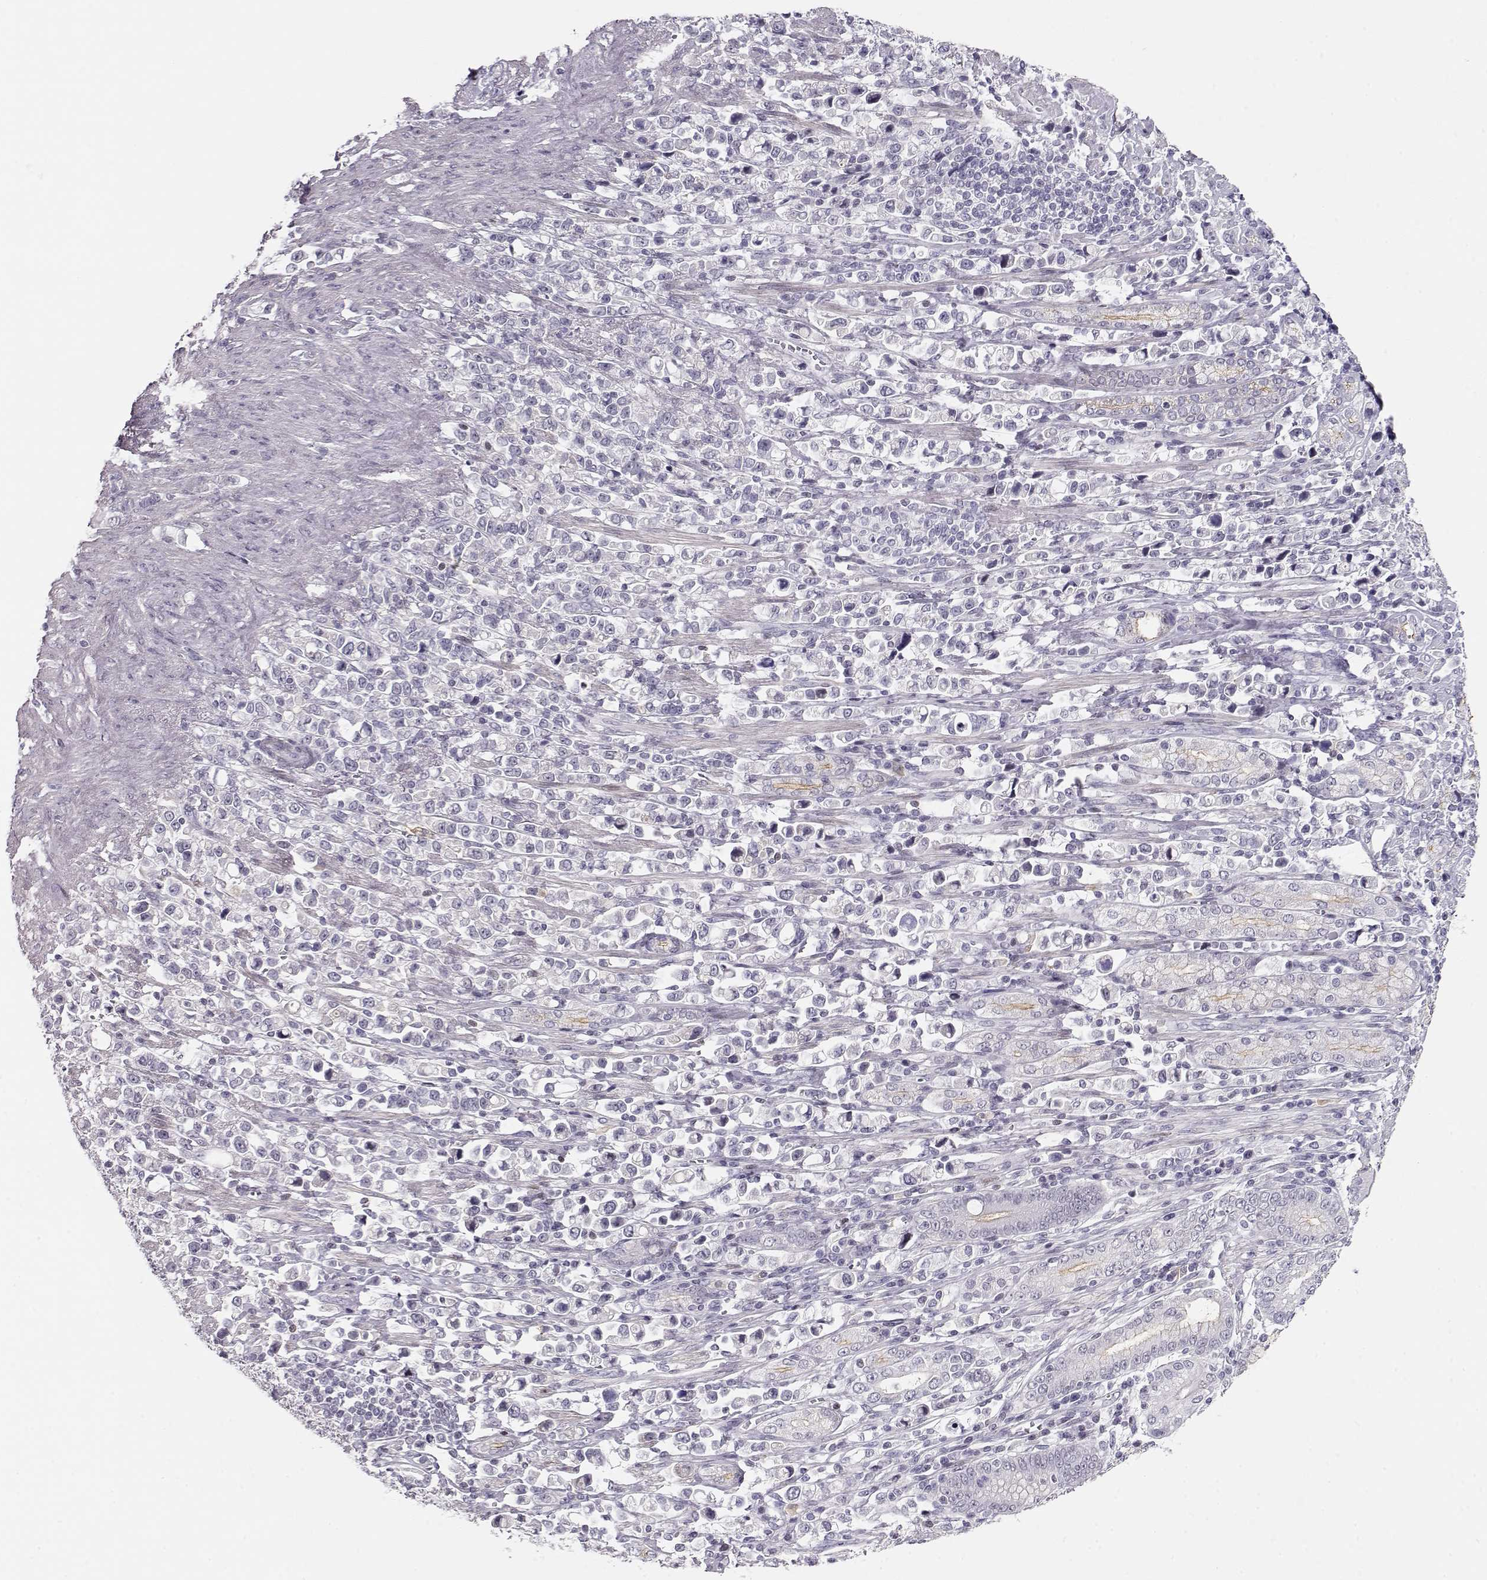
{"staining": {"intensity": "negative", "quantity": "none", "location": "none"}, "tissue": "stomach cancer", "cell_type": "Tumor cells", "image_type": "cancer", "snomed": [{"axis": "morphology", "description": "Adenocarcinoma, NOS"}, {"axis": "topography", "description": "Stomach"}], "caption": "Tumor cells show no significant protein expression in stomach cancer.", "gene": "CRX", "patient": {"sex": "male", "age": 63}}